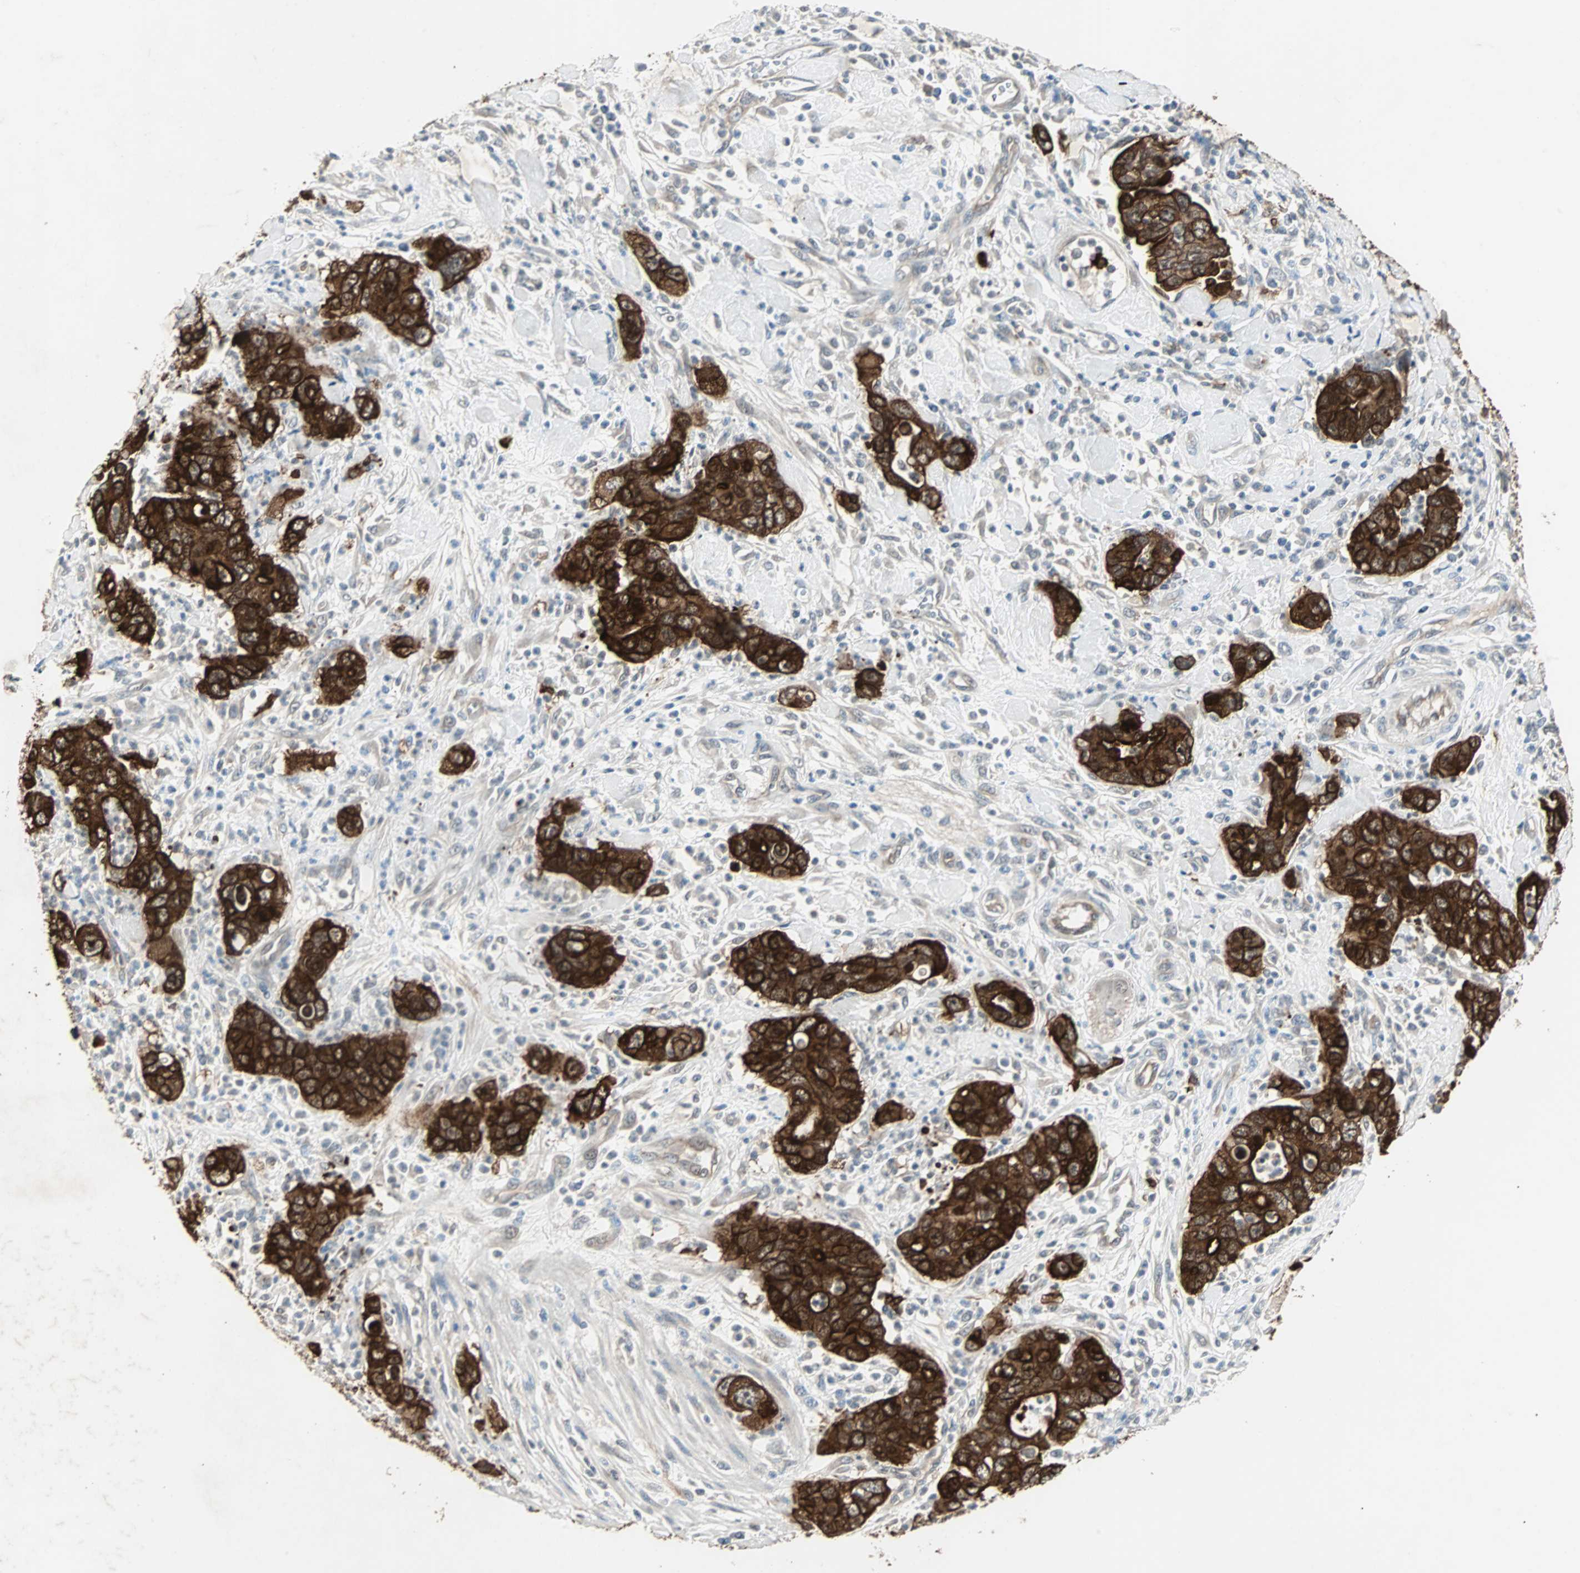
{"staining": {"intensity": "strong", "quantity": ">75%", "location": "cytoplasmic/membranous"}, "tissue": "pancreatic cancer", "cell_type": "Tumor cells", "image_type": "cancer", "snomed": [{"axis": "morphology", "description": "Adenocarcinoma, NOS"}, {"axis": "topography", "description": "Pancreas"}], "caption": "This photomicrograph demonstrates immunohistochemistry staining of pancreatic cancer, with high strong cytoplasmic/membranous expression in approximately >75% of tumor cells.", "gene": "CMC2", "patient": {"sex": "female", "age": 71}}